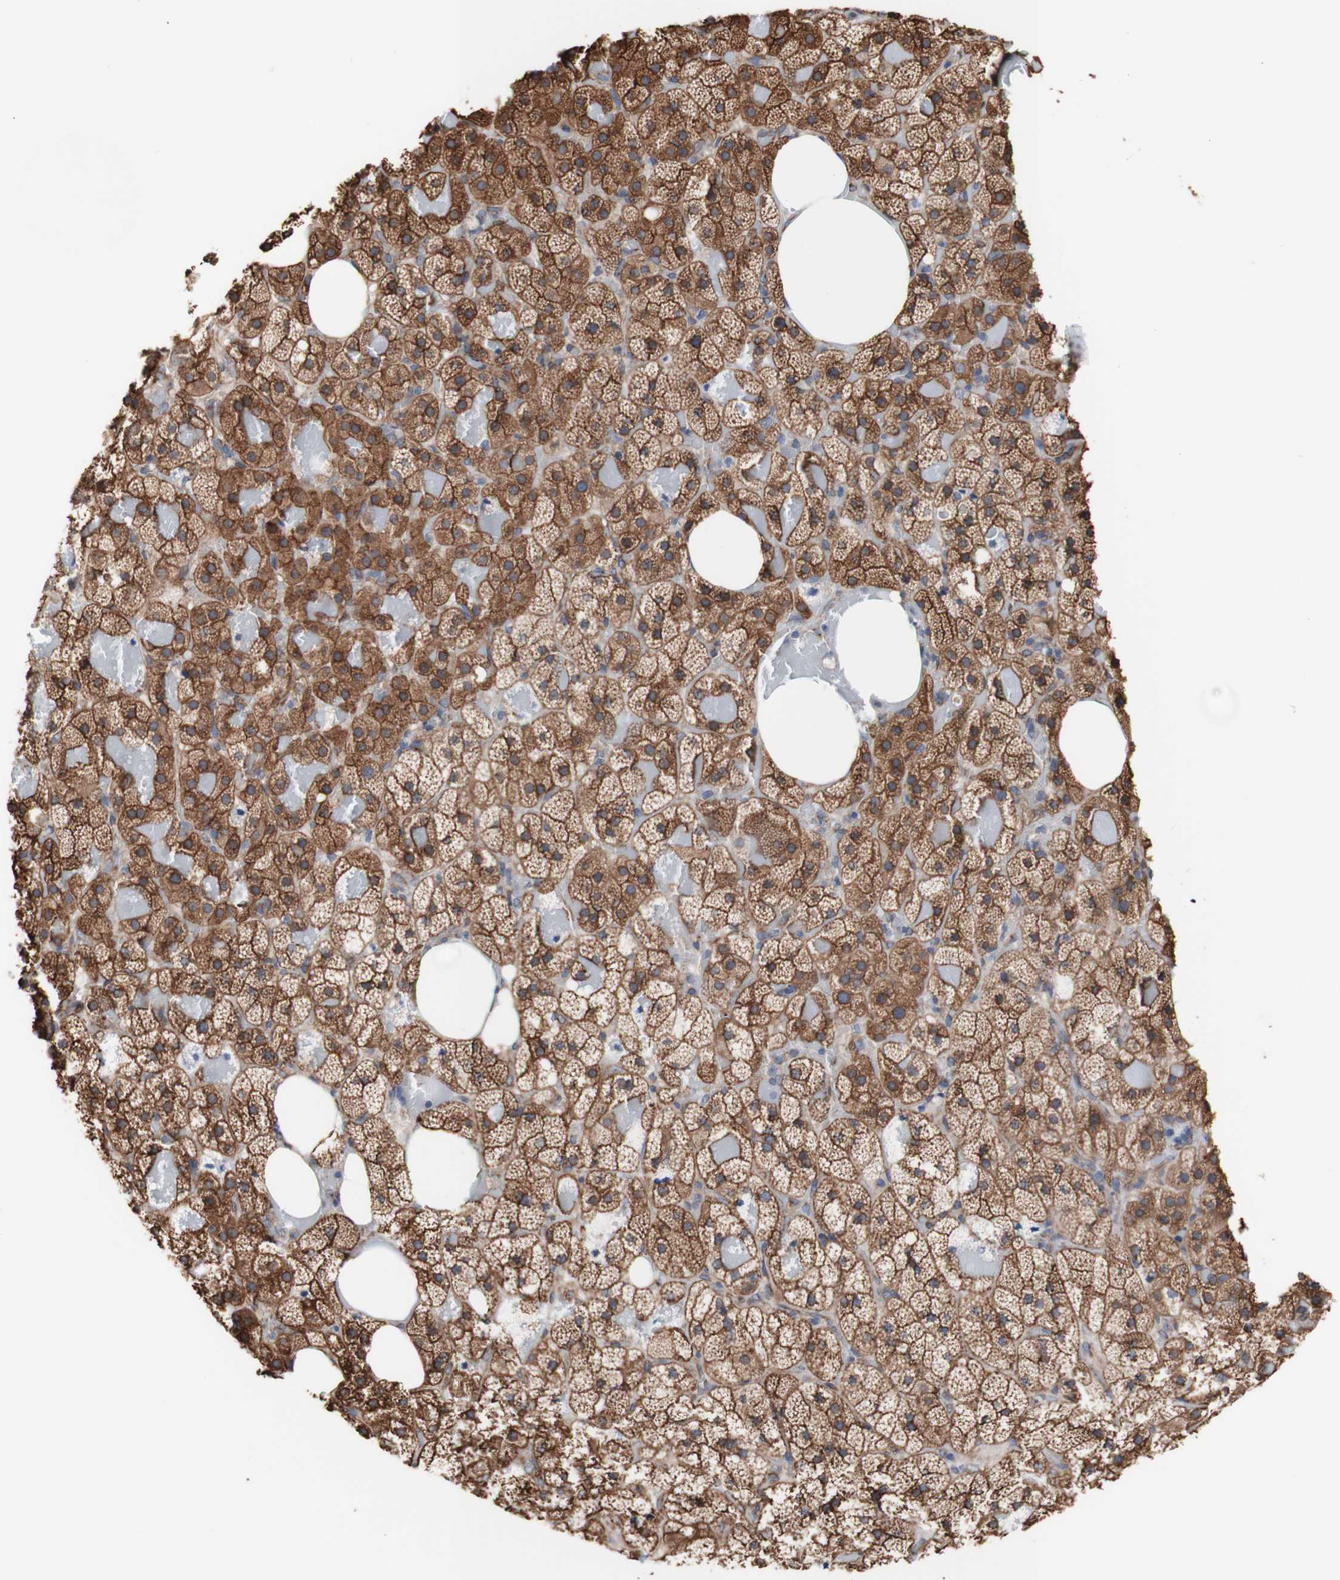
{"staining": {"intensity": "moderate", "quantity": ">75%", "location": "cytoplasmic/membranous"}, "tissue": "adrenal gland", "cell_type": "Glandular cells", "image_type": "normal", "snomed": [{"axis": "morphology", "description": "Normal tissue, NOS"}, {"axis": "topography", "description": "Adrenal gland"}], "caption": "High-power microscopy captured an immunohistochemistry photomicrograph of benign adrenal gland, revealing moderate cytoplasmic/membranous expression in approximately >75% of glandular cells. (DAB IHC with brightfield microscopy, high magnification).", "gene": "LRIG3", "patient": {"sex": "female", "age": 59}}